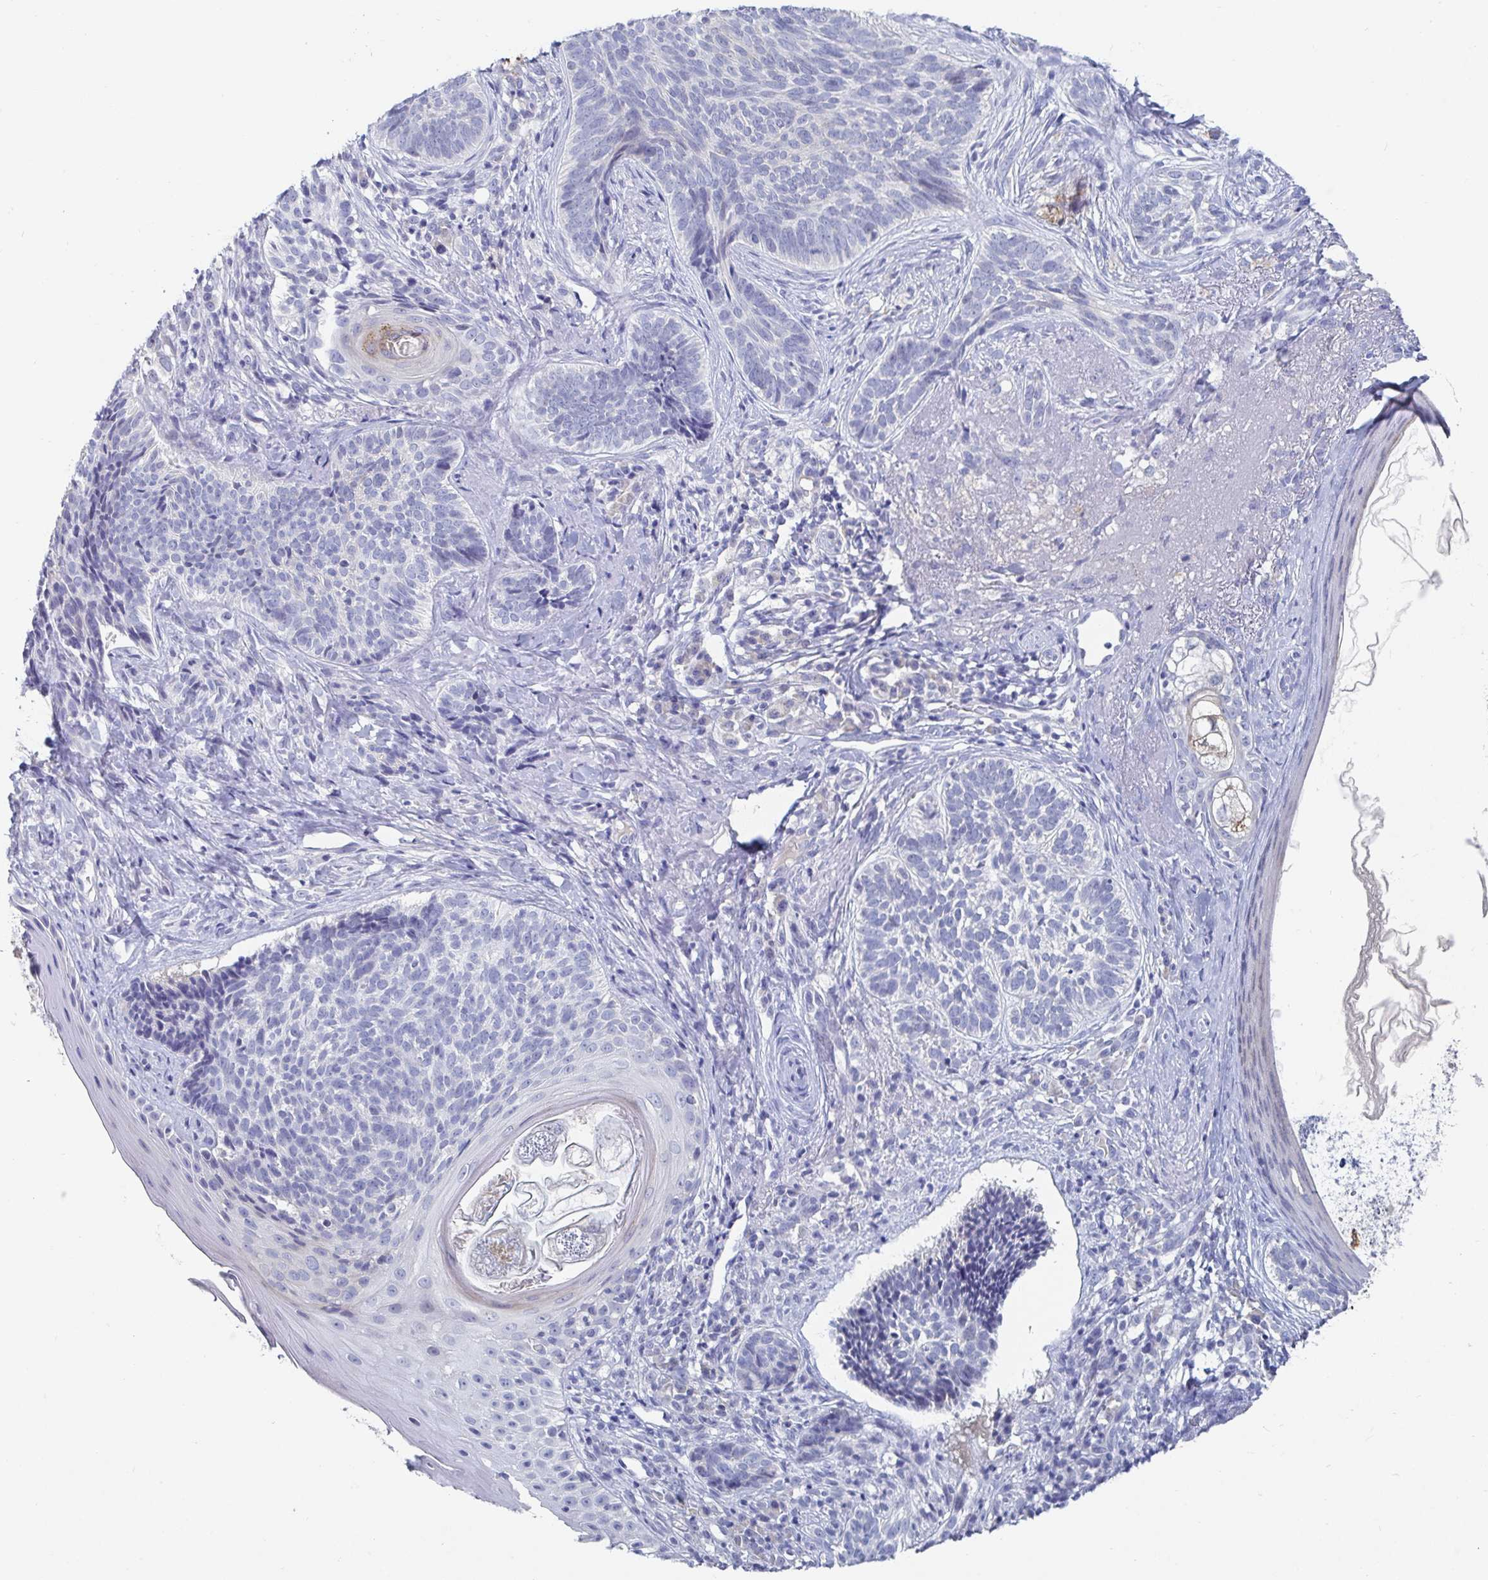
{"staining": {"intensity": "negative", "quantity": "none", "location": "none"}, "tissue": "skin cancer", "cell_type": "Tumor cells", "image_type": "cancer", "snomed": [{"axis": "morphology", "description": "Basal cell carcinoma"}, {"axis": "topography", "description": "Skin"}], "caption": "Immunohistochemical staining of human skin basal cell carcinoma demonstrates no significant expression in tumor cells.", "gene": "ZNF430", "patient": {"sex": "female", "age": 74}}